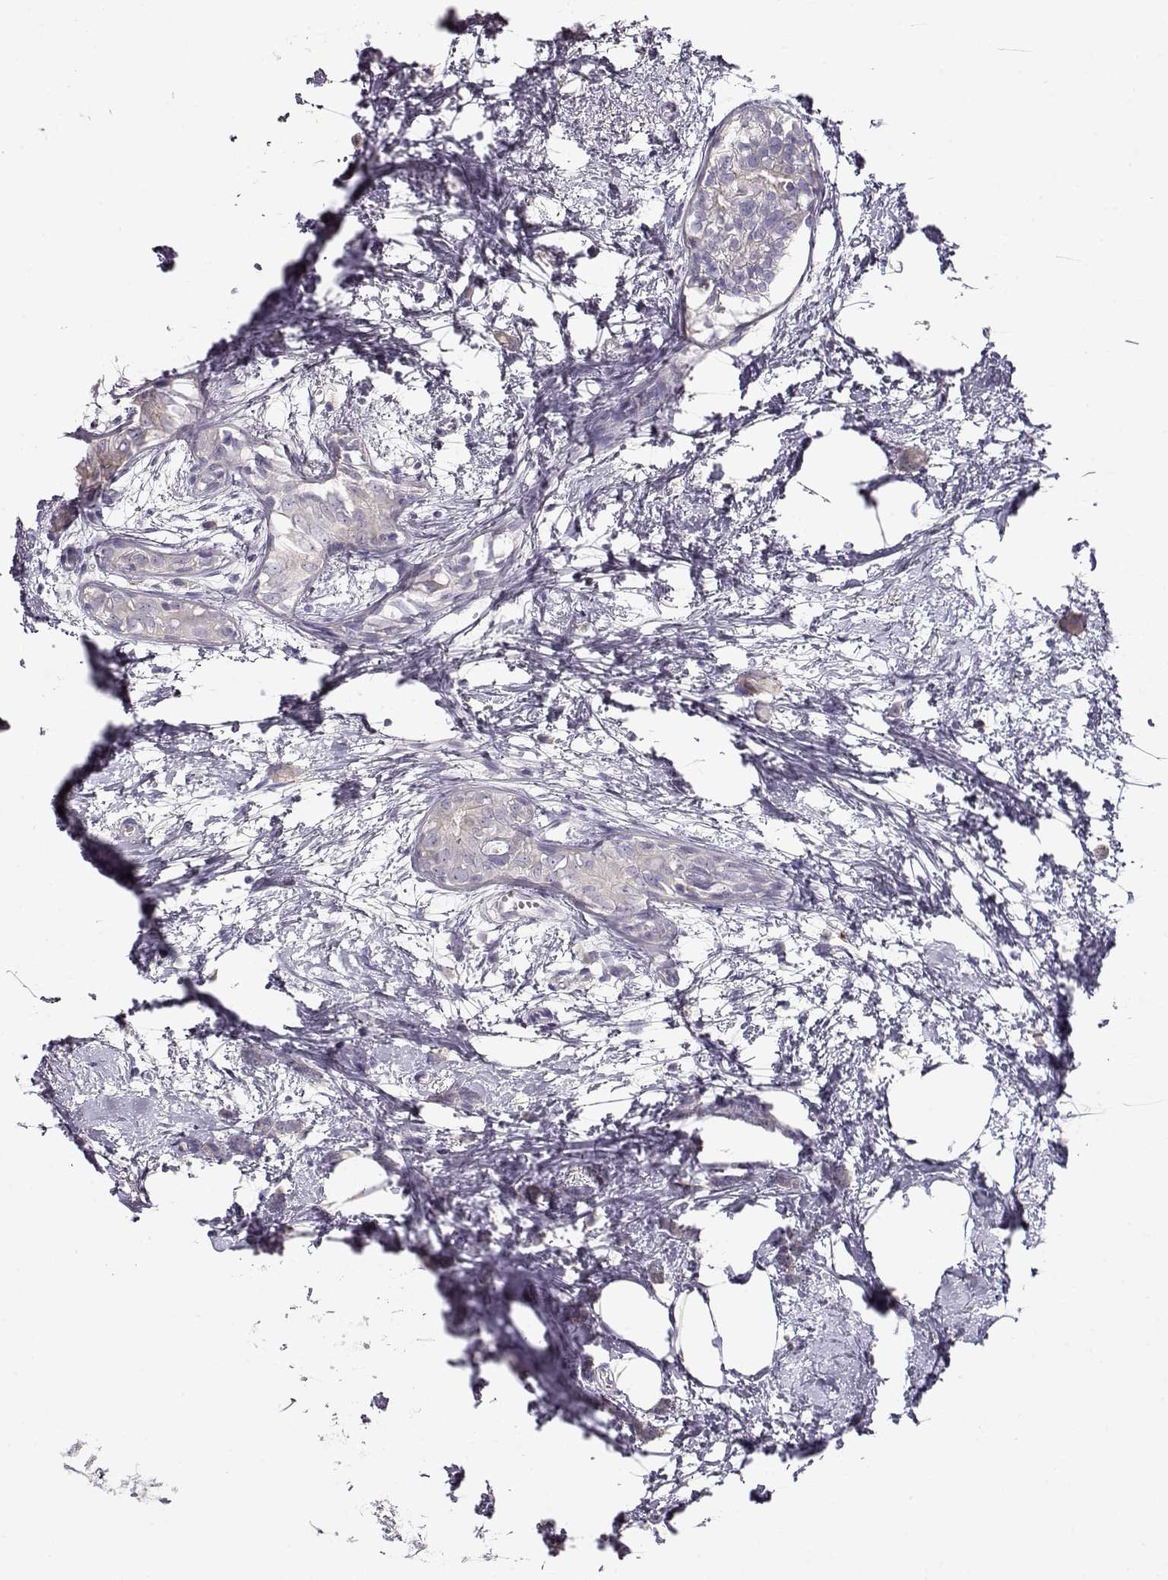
{"staining": {"intensity": "negative", "quantity": "none", "location": "none"}, "tissue": "breast cancer", "cell_type": "Tumor cells", "image_type": "cancer", "snomed": [{"axis": "morphology", "description": "Duct carcinoma"}, {"axis": "topography", "description": "Breast"}], "caption": "Immunohistochemical staining of human infiltrating ductal carcinoma (breast) reveals no significant staining in tumor cells.", "gene": "GLIPR1L2", "patient": {"sex": "female", "age": 40}}